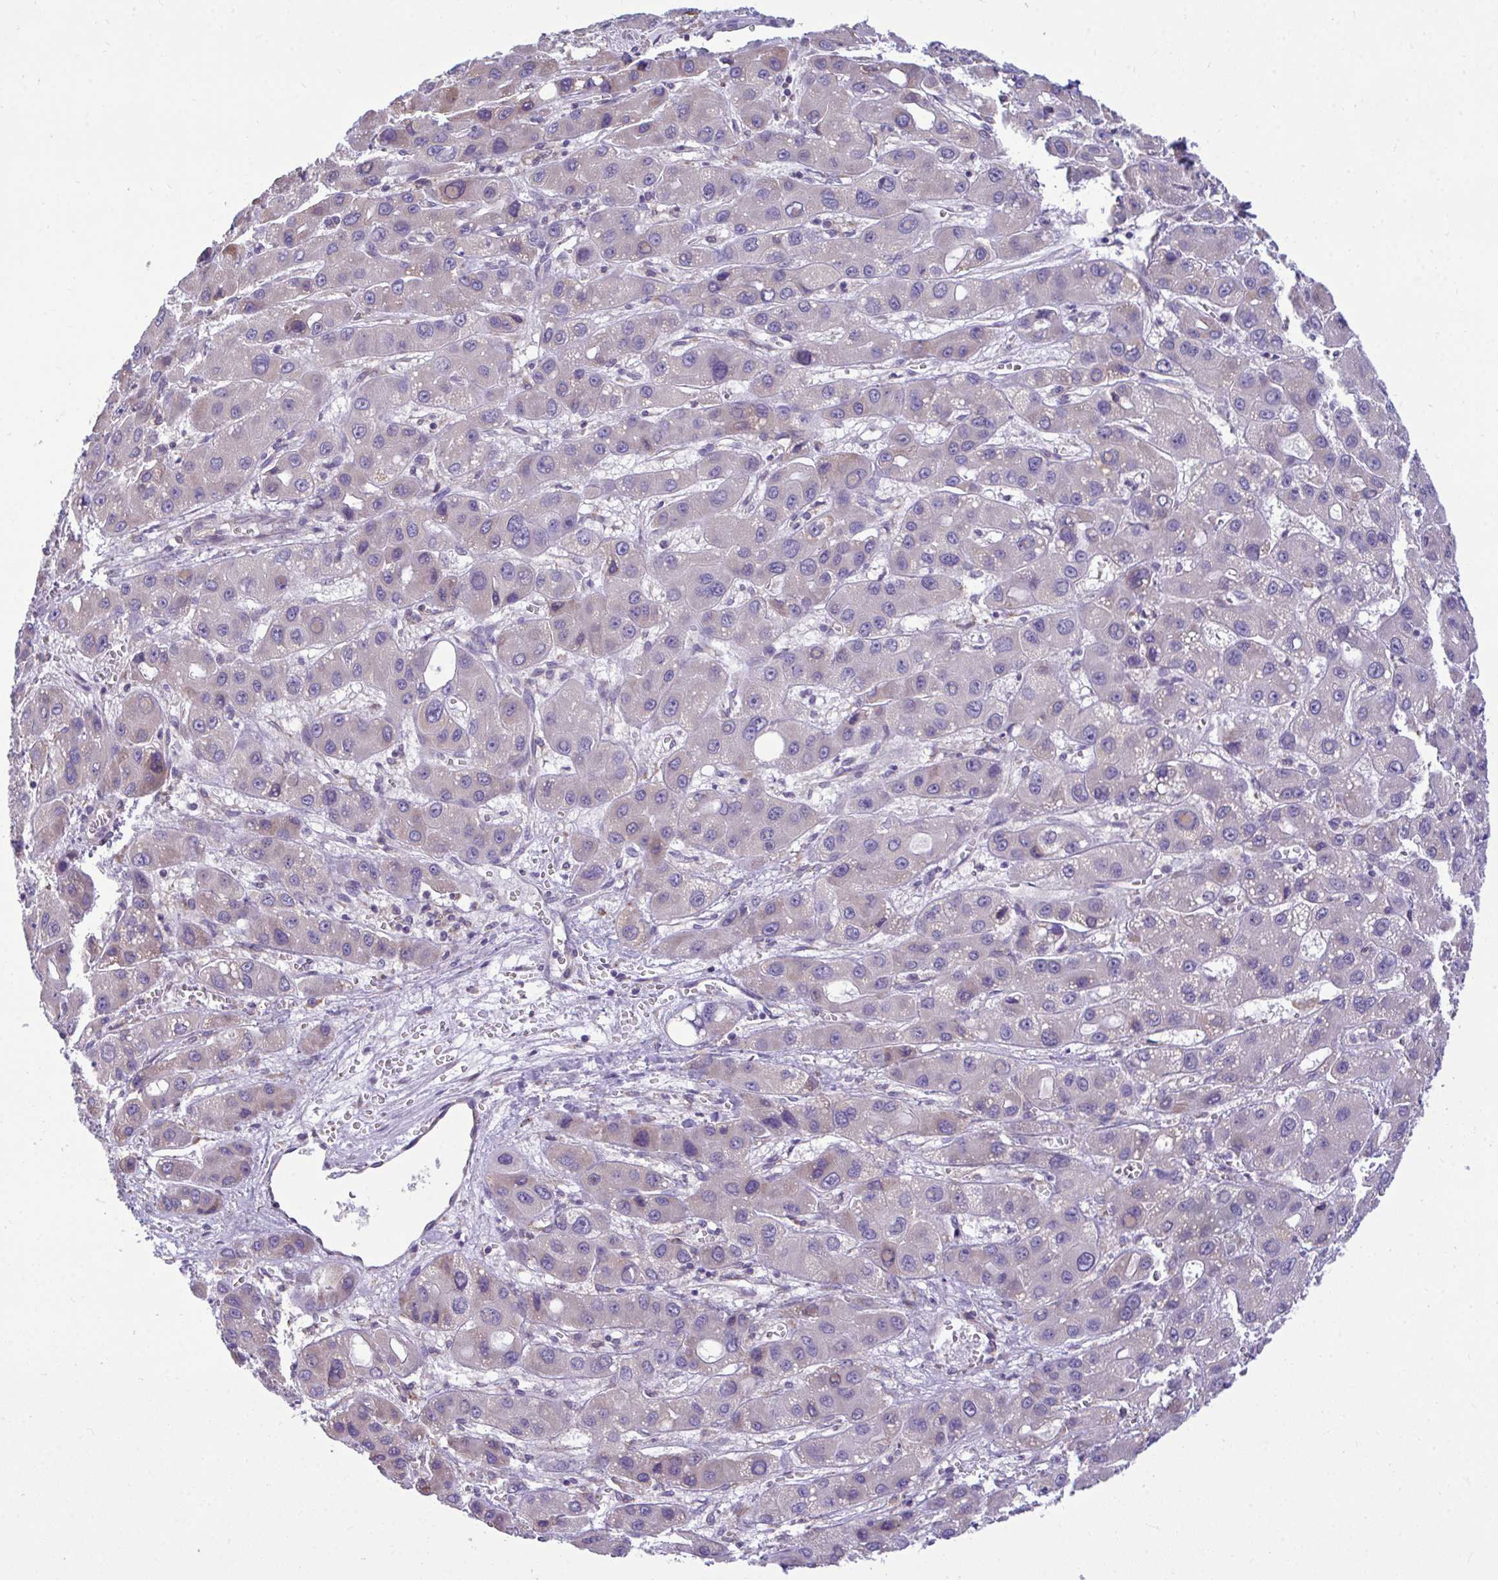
{"staining": {"intensity": "negative", "quantity": "none", "location": "none"}, "tissue": "liver cancer", "cell_type": "Tumor cells", "image_type": "cancer", "snomed": [{"axis": "morphology", "description": "Carcinoma, Hepatocellular, NOS"}, {"axis": "topography", "description": "Liver"}], "caption": "The image displays no significant positivity in tumor cells of liver cancer.", "gene": "PIGK", "patient": {"sex": "male", "age": 55}}